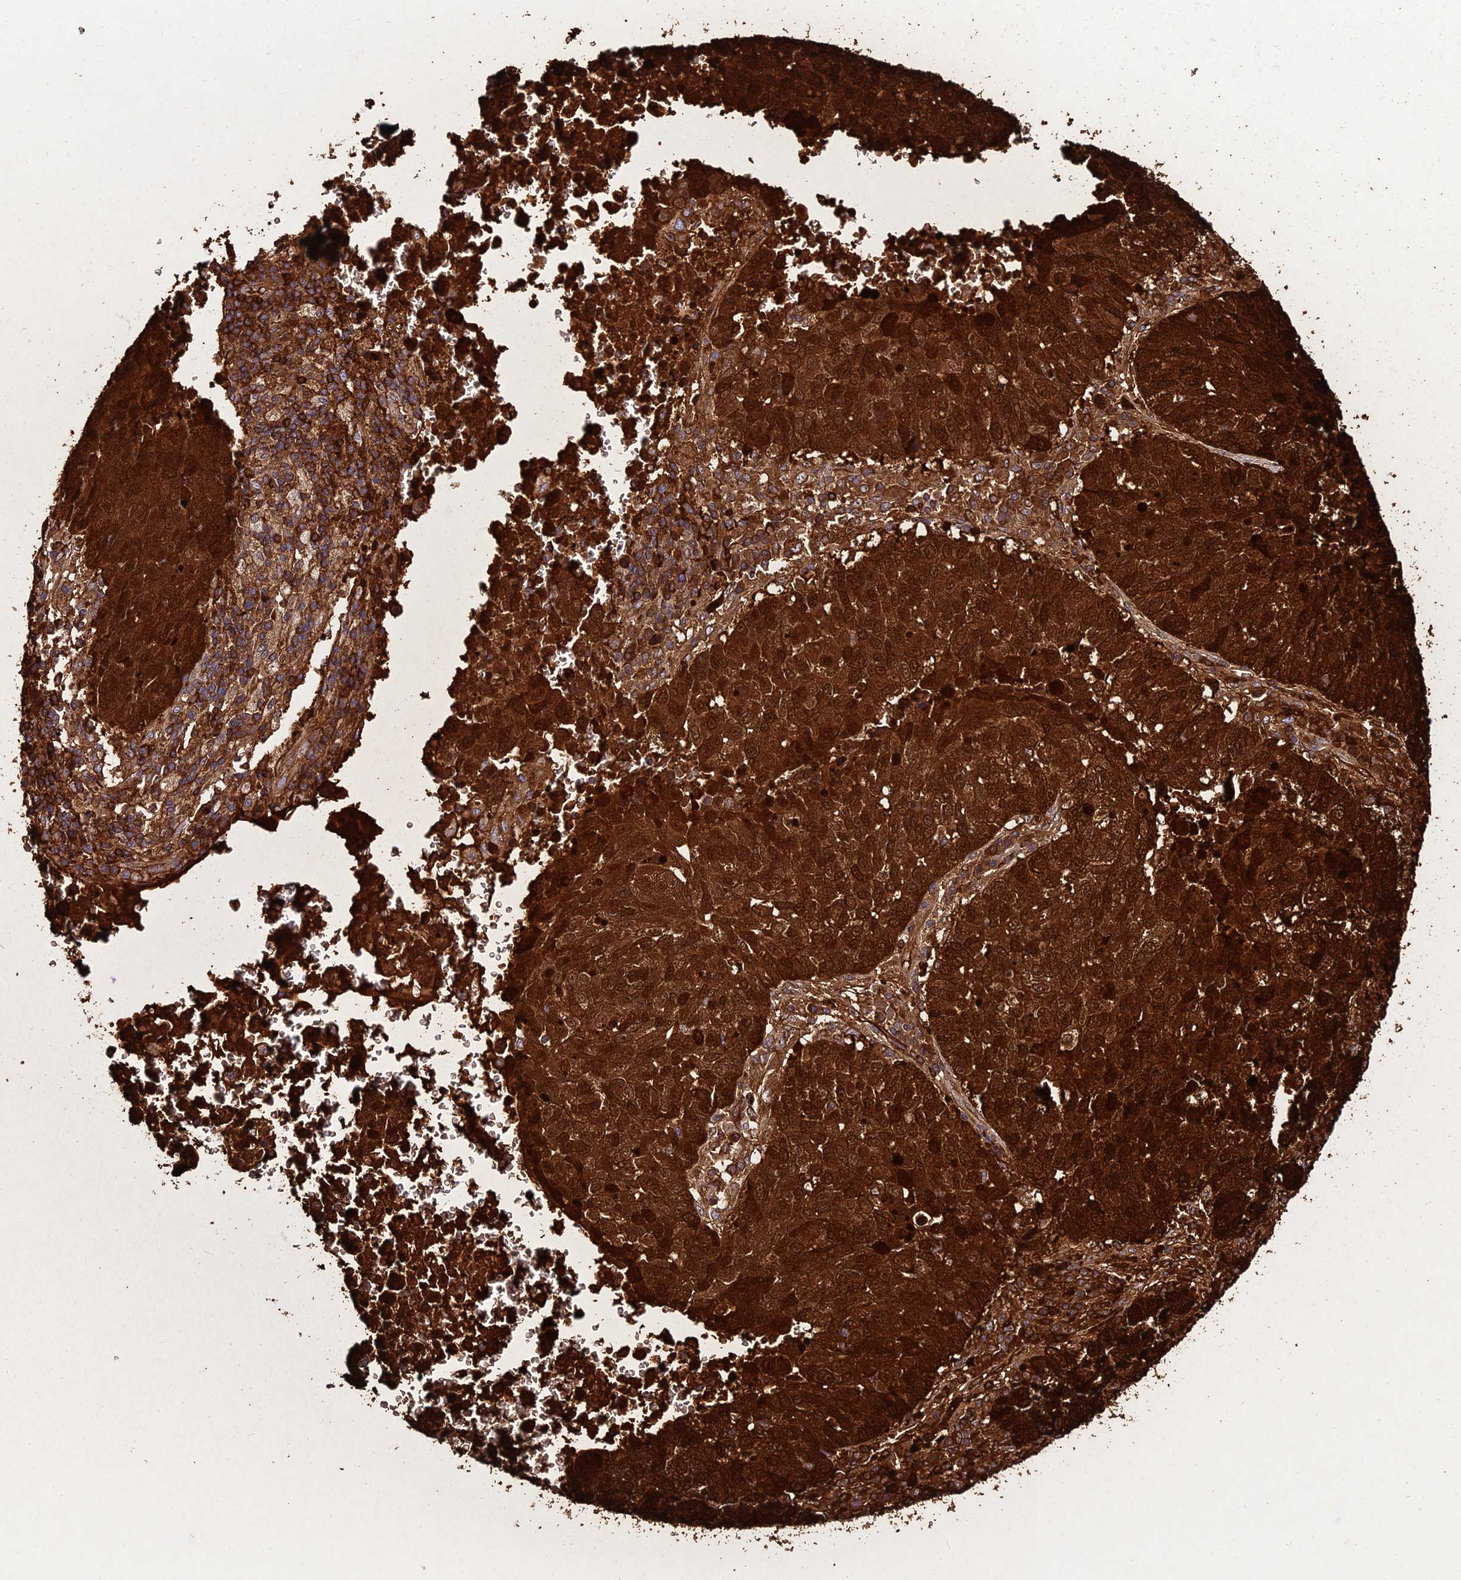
{"staining": {"intensity": "strong", "quantity": ">75%", "location": "cytoplasmic/membranous,nuclear"}, "tissue": "lung cancer", "cell_type": "Tumor cells", "image_type": "cancer", "snomed": [{"axis": "morphology", "description": "Squamous cell carcinoma, NOS"}, {"axis": "topography", "description": "Lung"}], "caption": "Protein analysis of lung cancer tissue exhibits strong cytoplasmic/membranous and nuclear positivity in about >75% of tumor cells. The staining was performed using DAB, with brown indicating positive protein expression. Nuclei are stained blue with hematoxylin.", "gene": "DDX19A", "patient": {"sex": "male", "age": 73}}